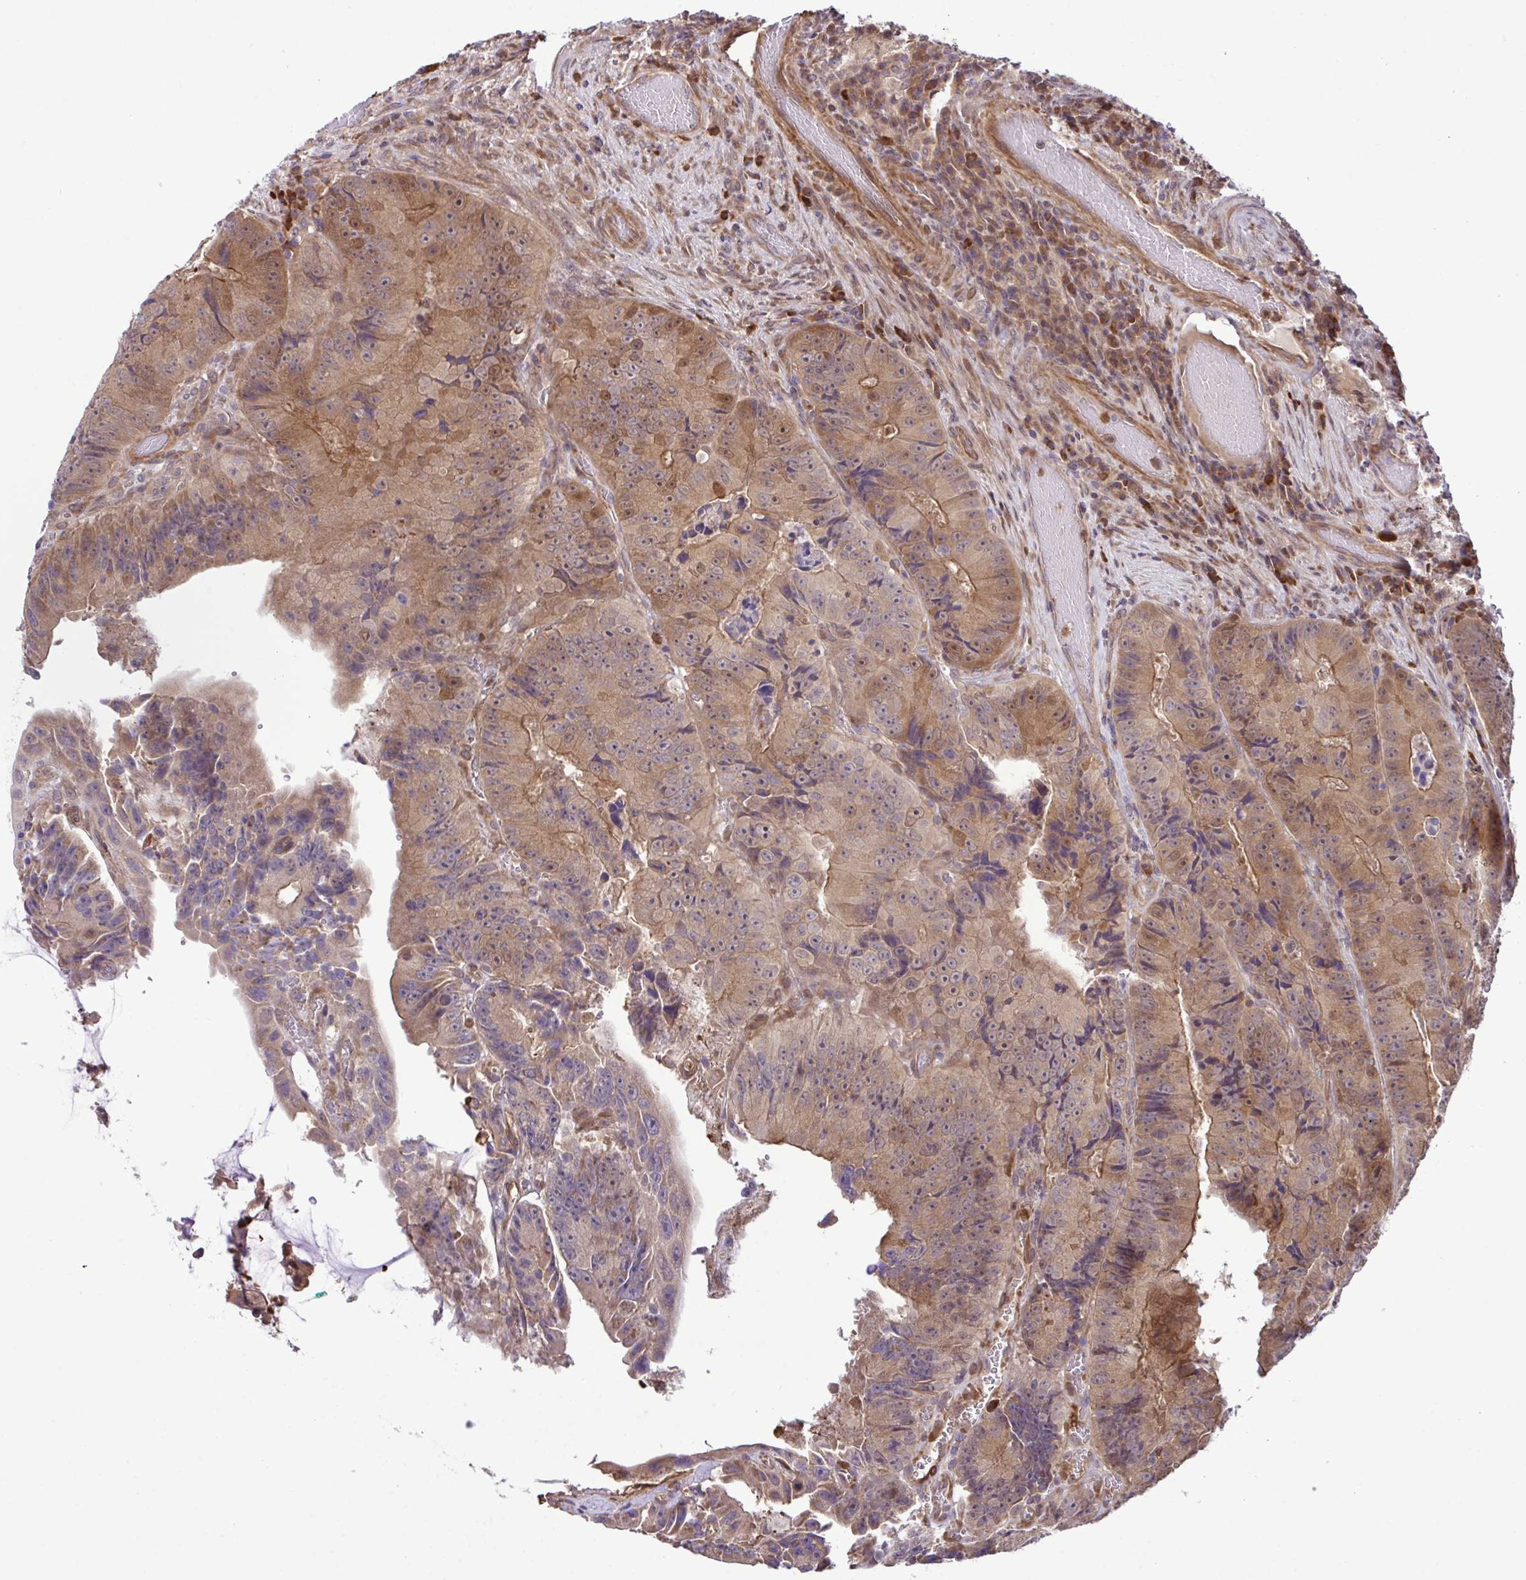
{"staining": {"intensity": "moderate", "quantity": ">75%", "location": "cytoplasmic/membranous,nuclear"}, "tissue": "colorectal cancer", "cell_type": "Tumor cells", "image_type": "cancer", "snomed": [{"axis": "morphology", "description": "Adenocarcinoma, NOS"}, {"axis": "topography", "description": "Colon"}], "caption": "Protein expression analysis of human colorectal adenocarcinoma reveals moderate cytoplasmic/membranous and nuclear staining in about >75% of tumor cells. (brown staining indicates protein expression, while blue staining denotes nuclei).", "gene": "CMPK1", "patient": {"sex": "female", "age": 86}}